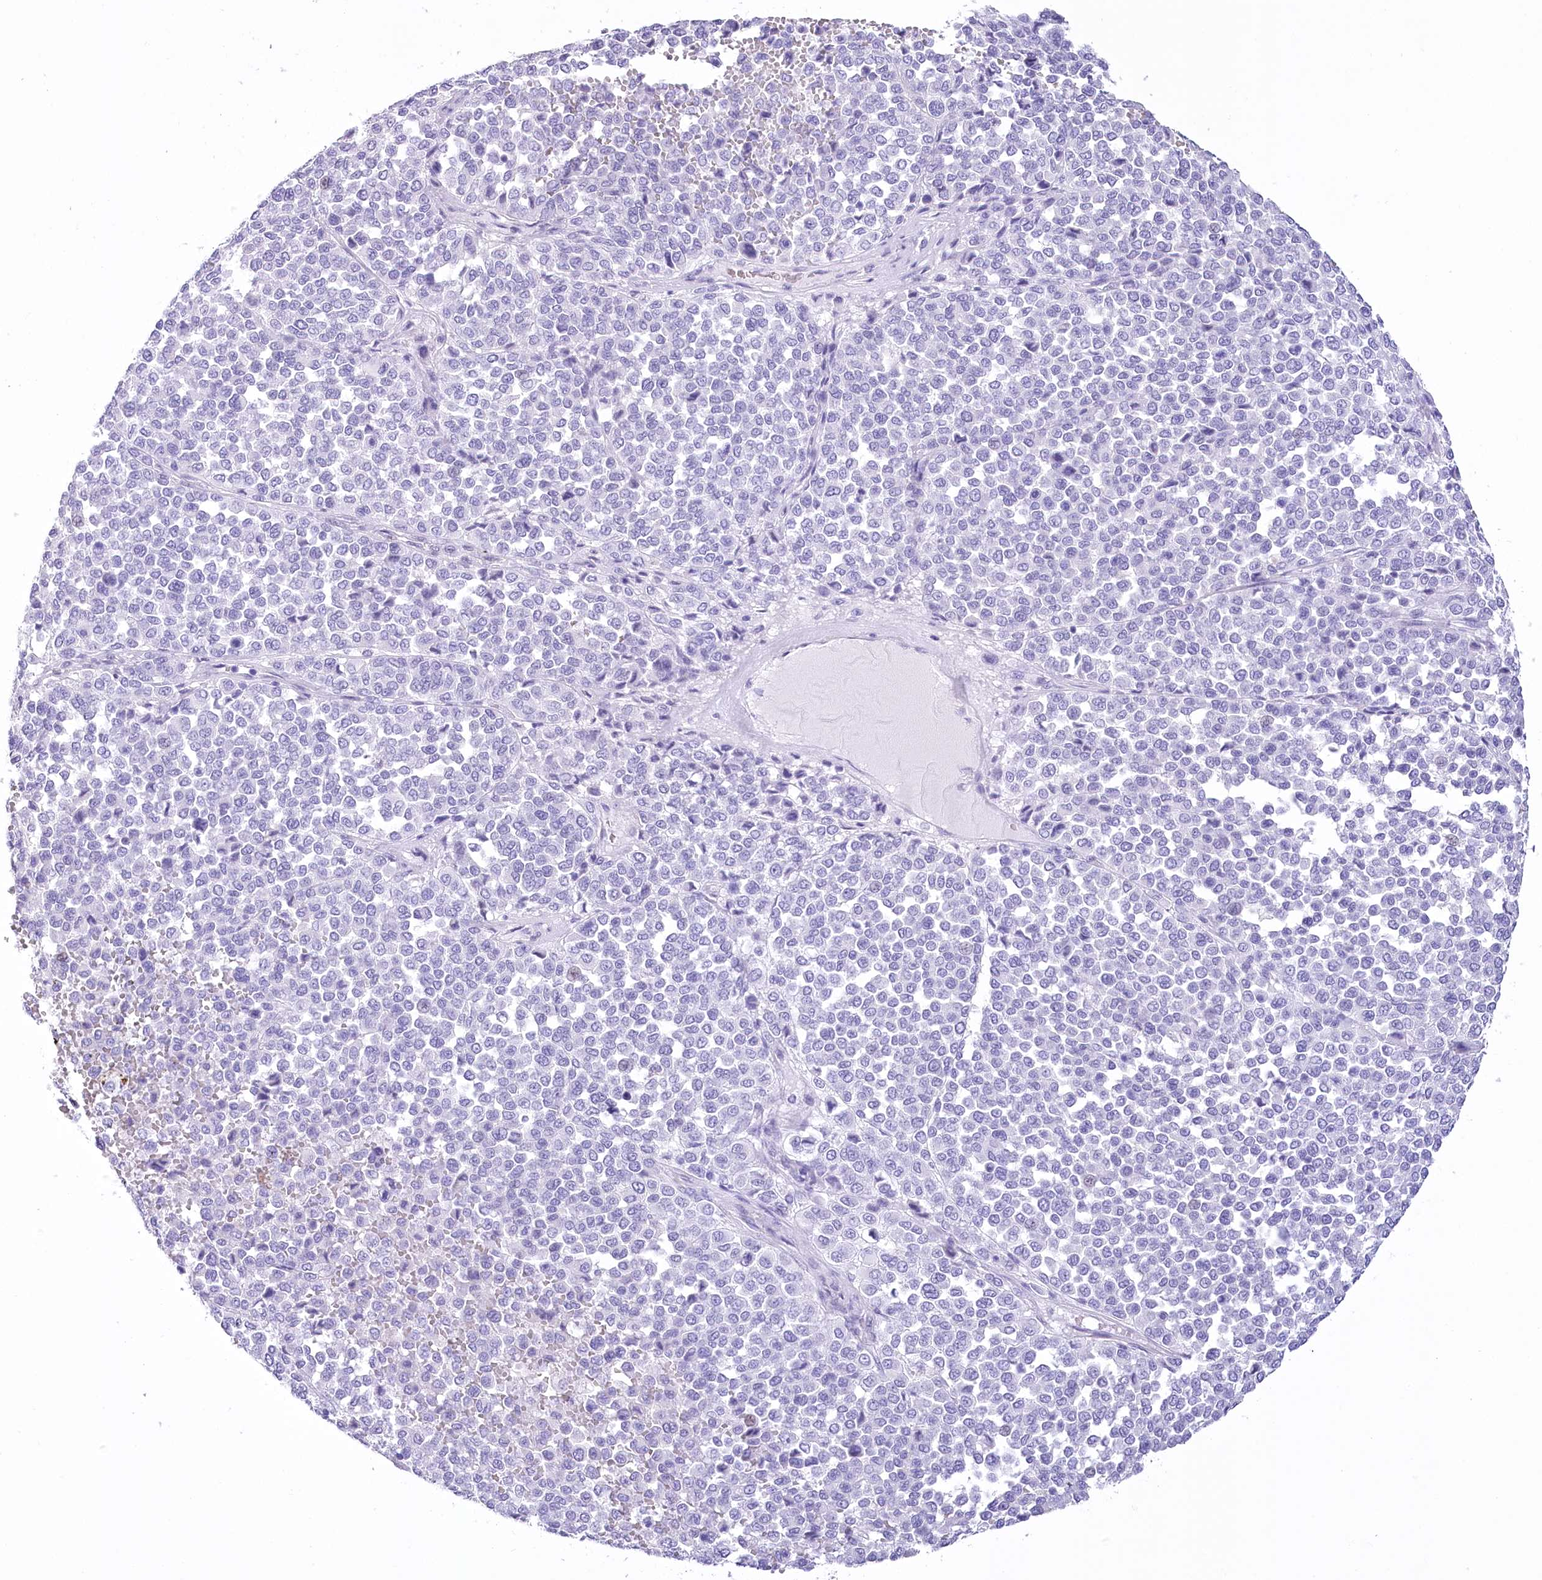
{"staining": {"intensity": "negative", "quantity": "none", "location": "none"}, "tissue": "melanoma", "cell_type": "Tumor cells", "image_type": "cancer", "snomed": [{"axis": "morphology", "description": "Malignant melanoma, Metastatic site"}, {"axis": "topography", "description": "Pancreas"}], "caption": "Micrograph shows no protein positivity in tumor cells of melanoma tissue.", "gene": "HNRNPA0", "patient": {"sex": "female", "age": 30}}